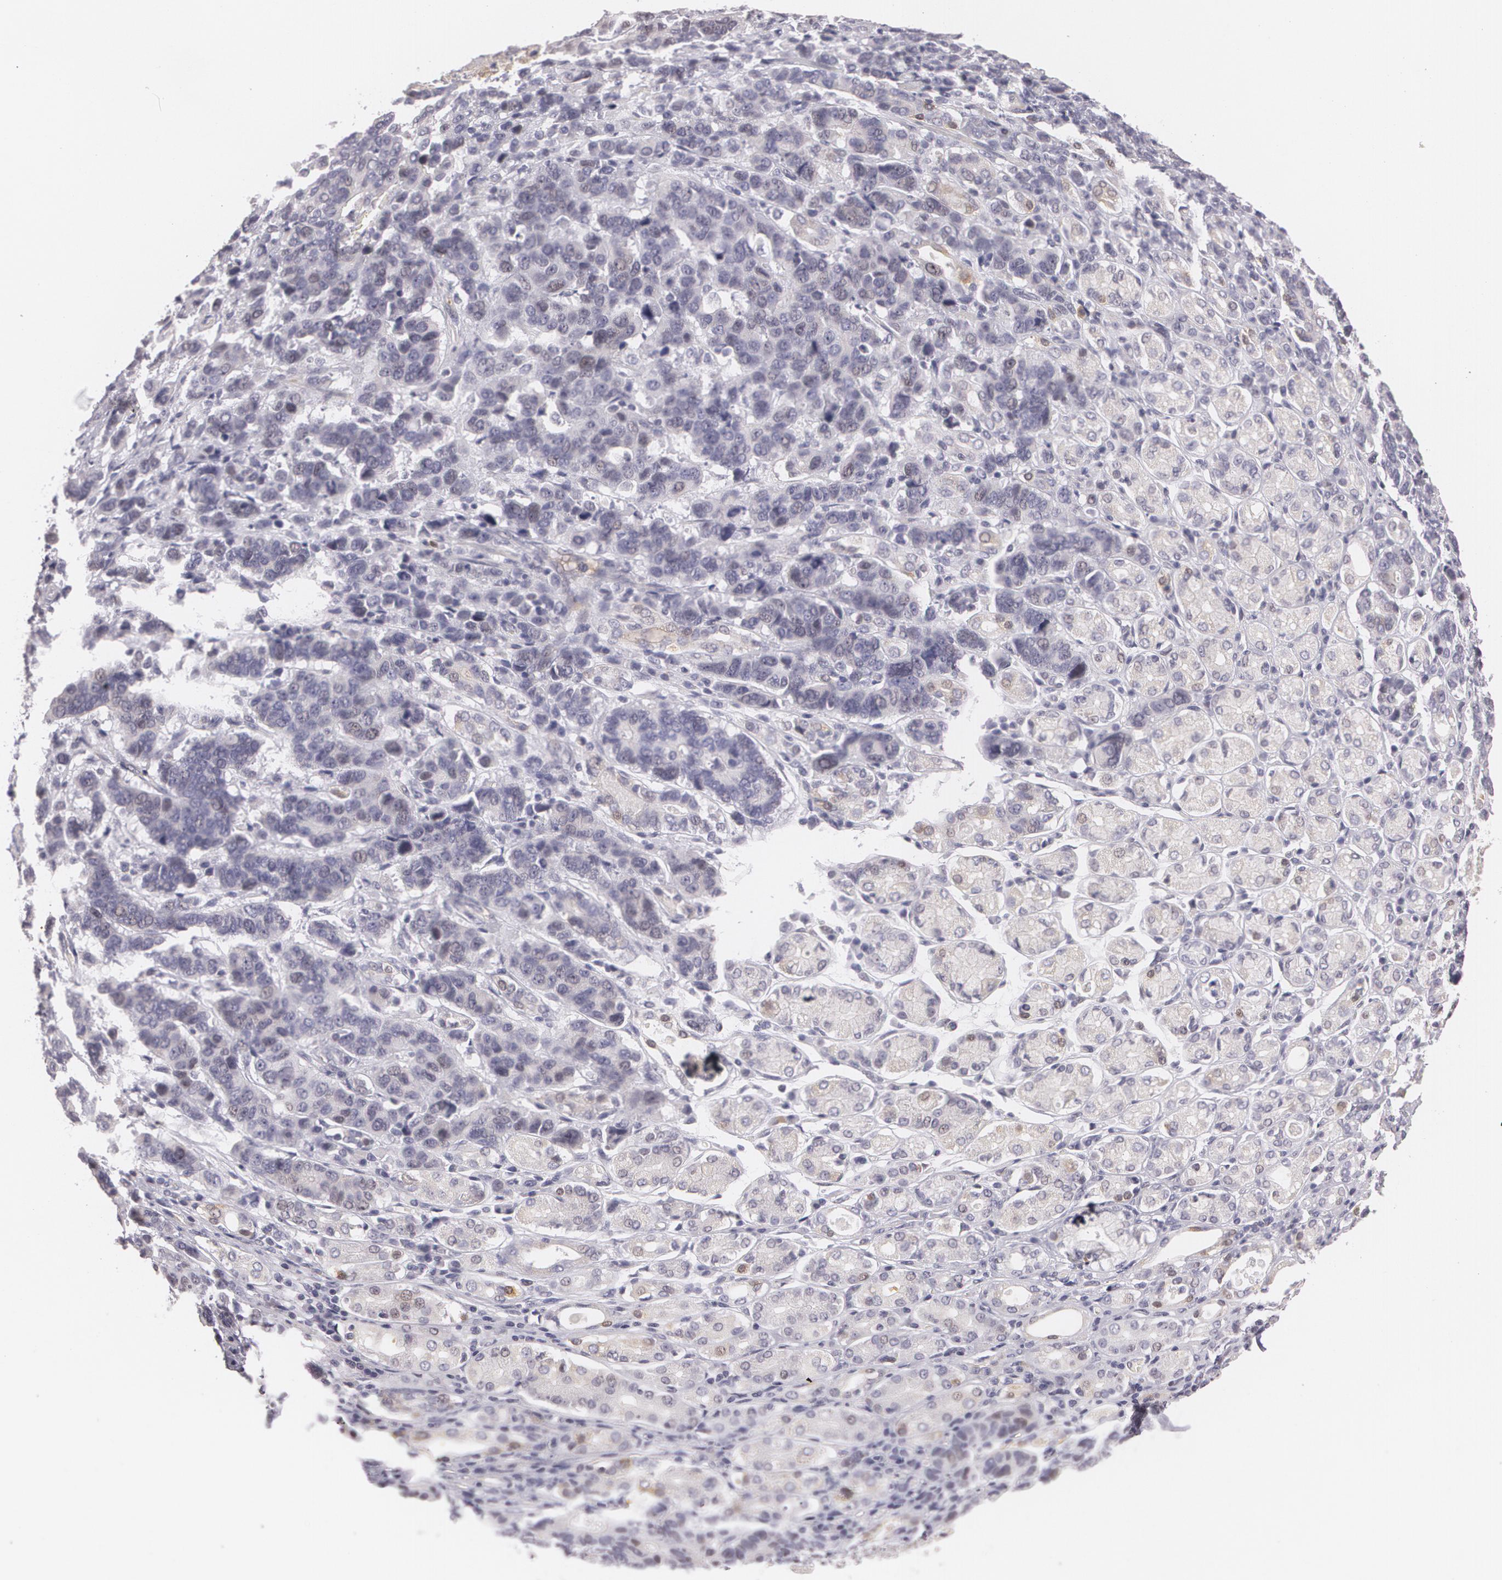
{"staining": {"intensity": "negative", "quantity": "none", "location": "none"}, "tissue": "stomach cancer", "cell_type": "Tumor cells", "image_type": "cancer", "snomed": [{"axis": "morphology", "description": "Adenocarcinoma, NOS"}, {"axis": "topography", "description": "Stomach, upper"}], "caption": "A micrograph of stomach adenocarcinoma stained for a protein displays no brown staining in tumor cells. The staining was performed using DAB (3,3'-diaminobenzidine) to visualize the protein expression in brown, while the nuclei were stained in blue with hematoxylin (Magnification: 20x).", "gene": "ZBTB16", "patient": {"sex": "male", "age": 71}}